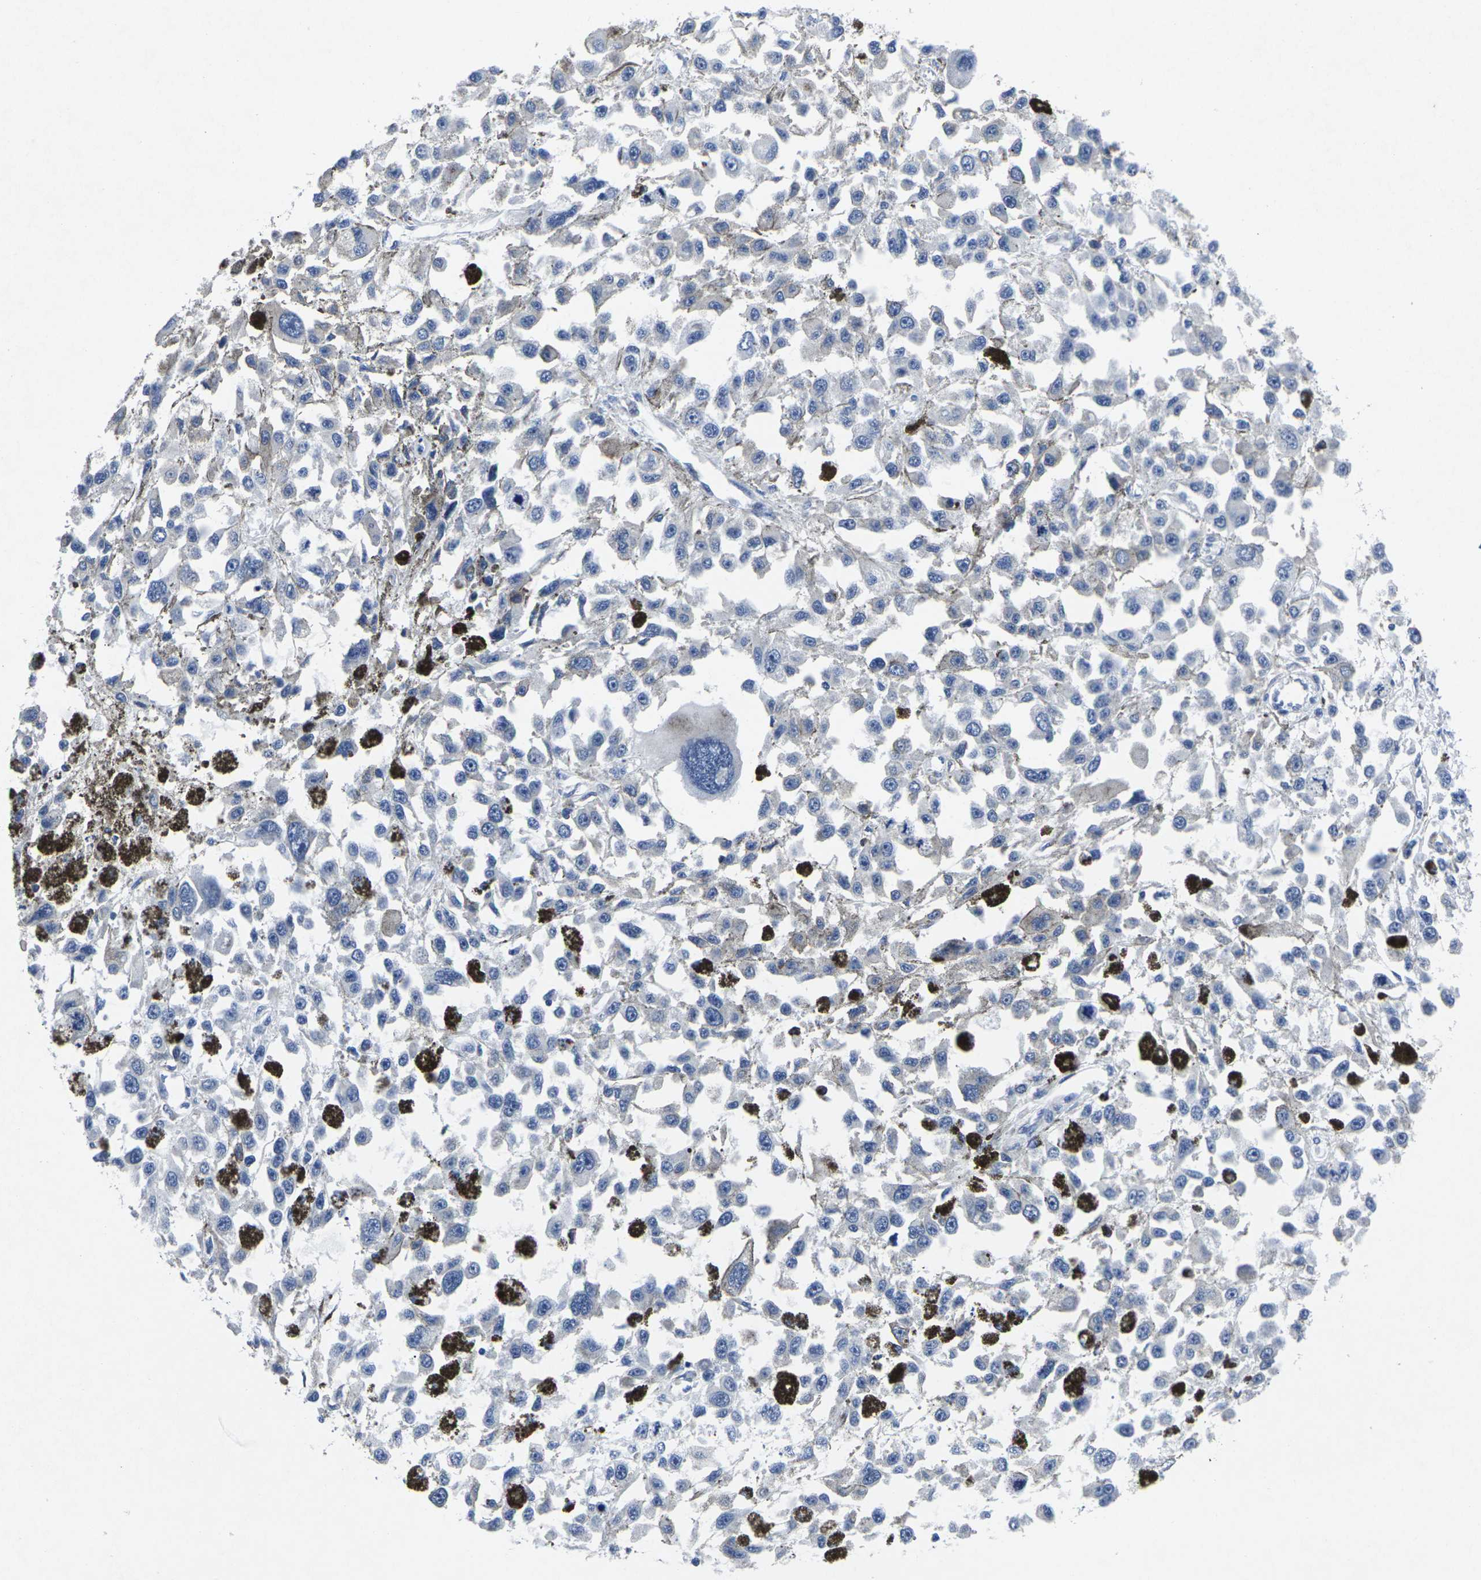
{"staining": {"intensity": "negative", "quantity": "none", "location": "none"}, "tissue": "melanoma", "cell_type": "Tumor cells", "image_type": "cancer", "snomed": [{"axis": "morphology", "description": "Malignant melanoma, Metastatic site"}, {"axis": "topography", "description": "Lymph node"}], "caption": "High magnification brightfield microscopy of malignant melanoma (metastatic site) stained with DAB (3,3'-diaminobenzidine) (brown) and counterstained with hematoxylin (blue): tumor cells show no significant expression.", "gene": "RPN1", "patient": {"sex": "male", "age": 59}}